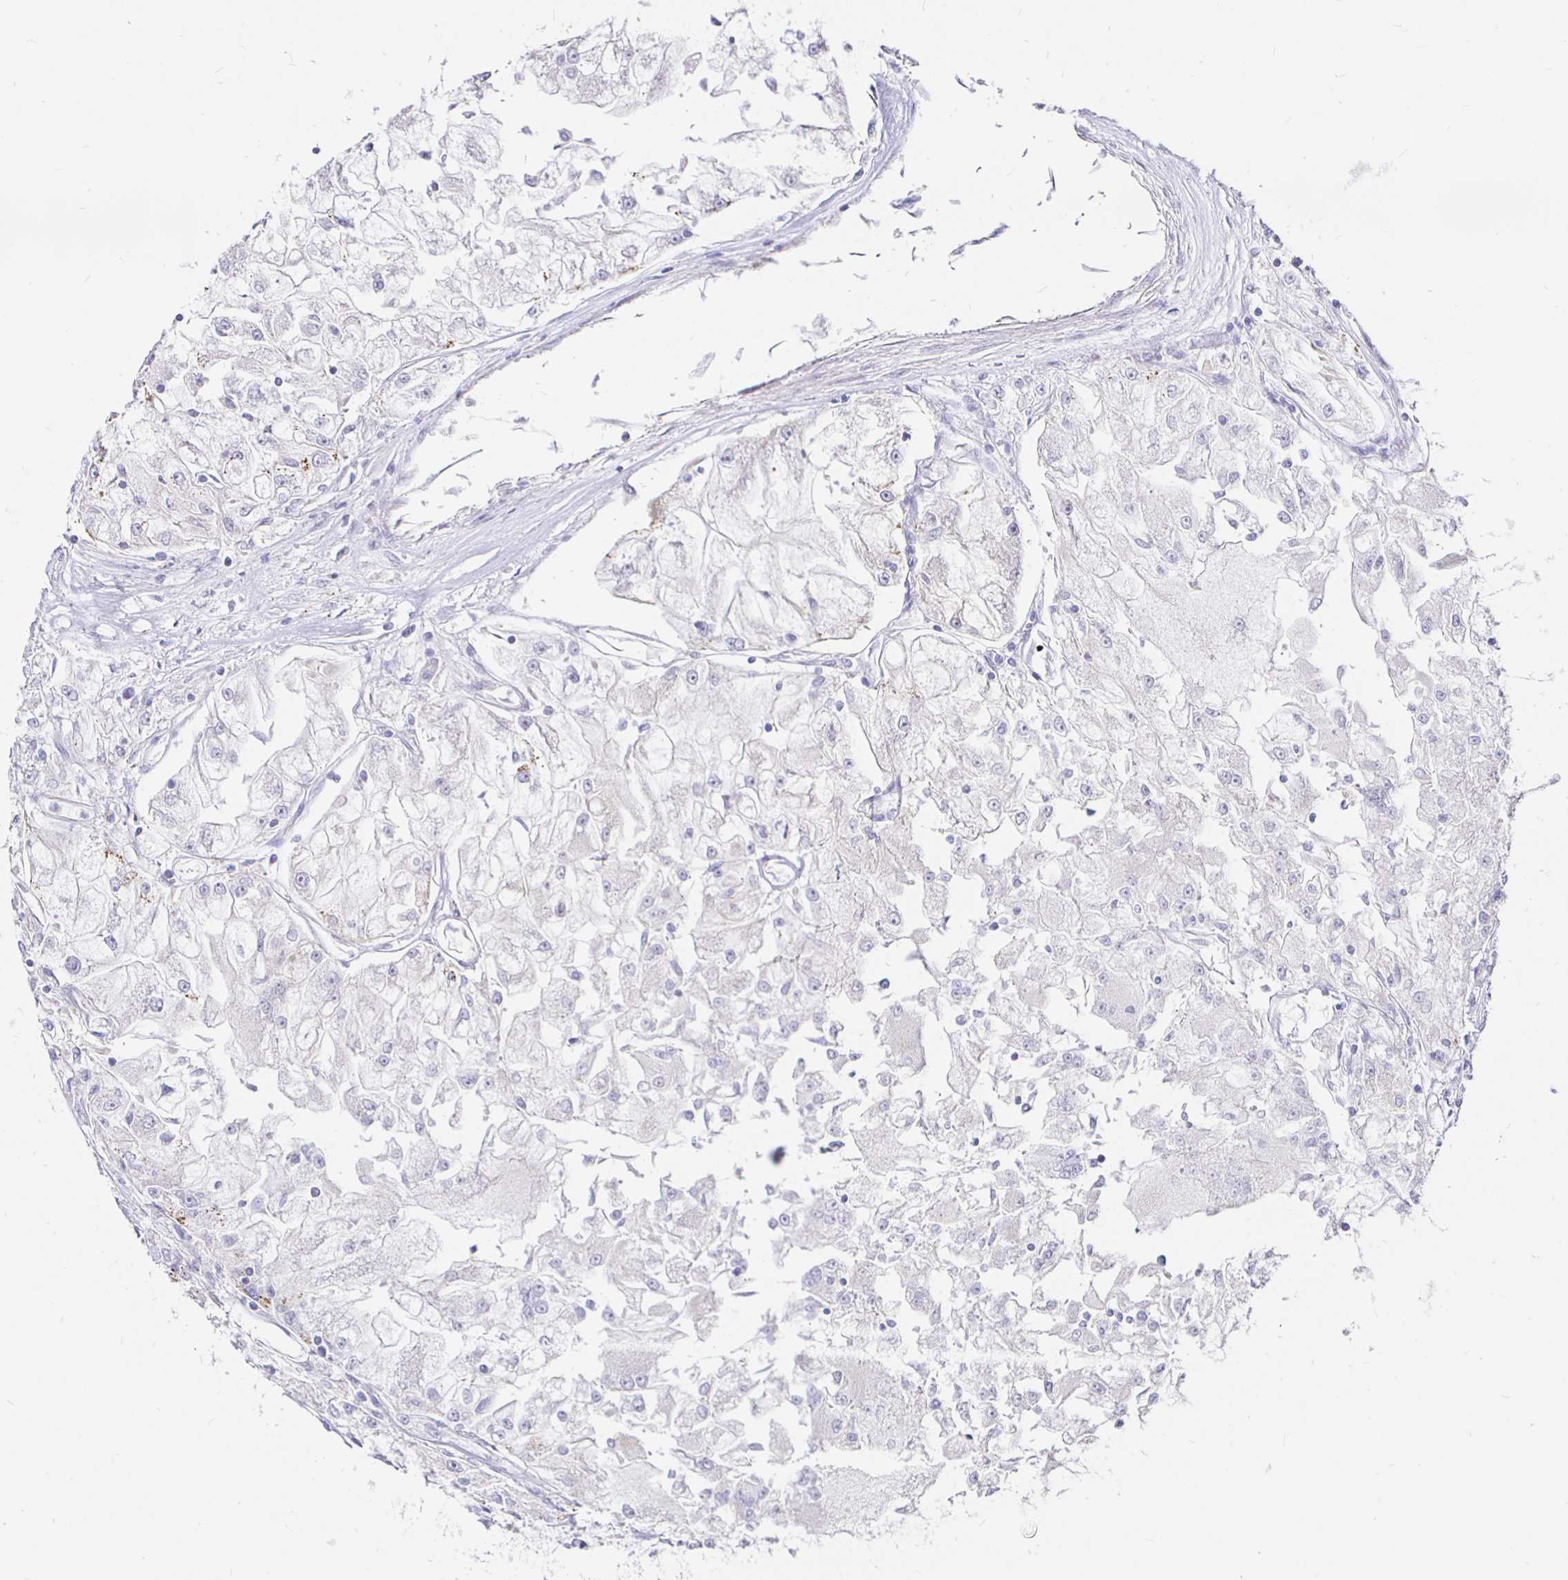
{"staining": {"intensity": "negative", "quantity": "none", "location": "none"}, "tissue": "renal cancer", "cell_type": "Tumor cells", "image_type": "cancer", "snomed": [{"axis": "morphology", "description": "Adenocarcinoma, NOS"}, {"axis": "topography", "description": "Kidney"}], "caption": "This is an immunohistochemistry (IHC) histopathology image of renal cancer (adenocarcinoma). There is no positivity in tumor cells.", "gene": "NECAB1", "patient": {"sex": "female", "age": 72}}